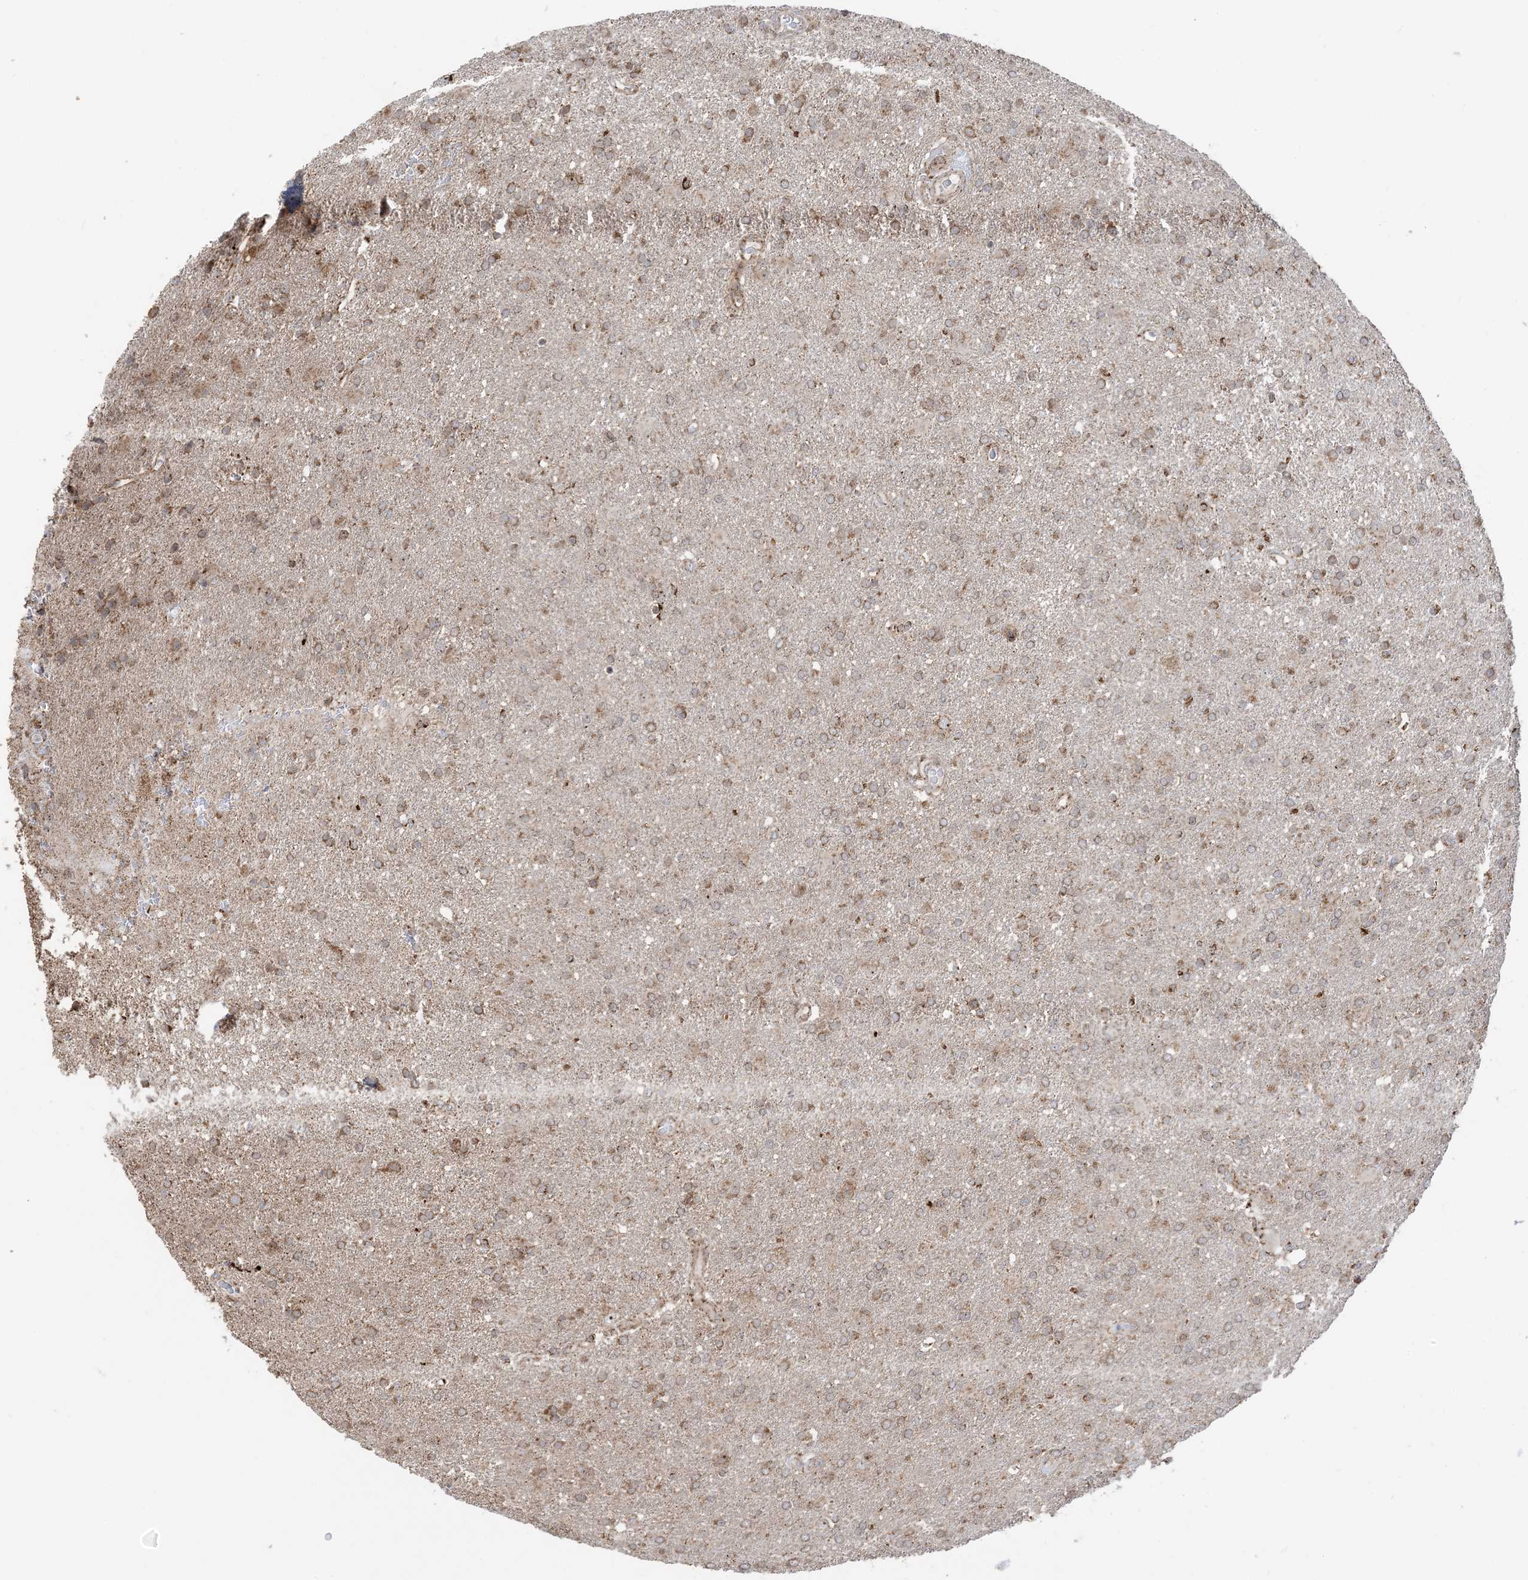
{"staining": {"intensity": "moderate", "quantity": ">75%", "location": "cytoplasmic/membranous"}, "tissue": "glioma", "cell_type": "Tumor cells", "image_type": "cancer", "snomed": [{"axis": "morphology", "description": "Glioma, malignant, High grade"}, {"axis": "topography", "description": "Brain"}], "caption": "IHC staining of glioma, which shows medium levels of moderate cytoplasmic/membranous expression in approximately >75% of tumor cells indicating moderate cytoplasmic/membranous protein positivity. The staining was performed using DAB (brown) for protein detection and nuclei were counterstained in hematoxylin (blue).", "gene": "MAPKBP1", "patient": {"sex": "male", "age": 72}}